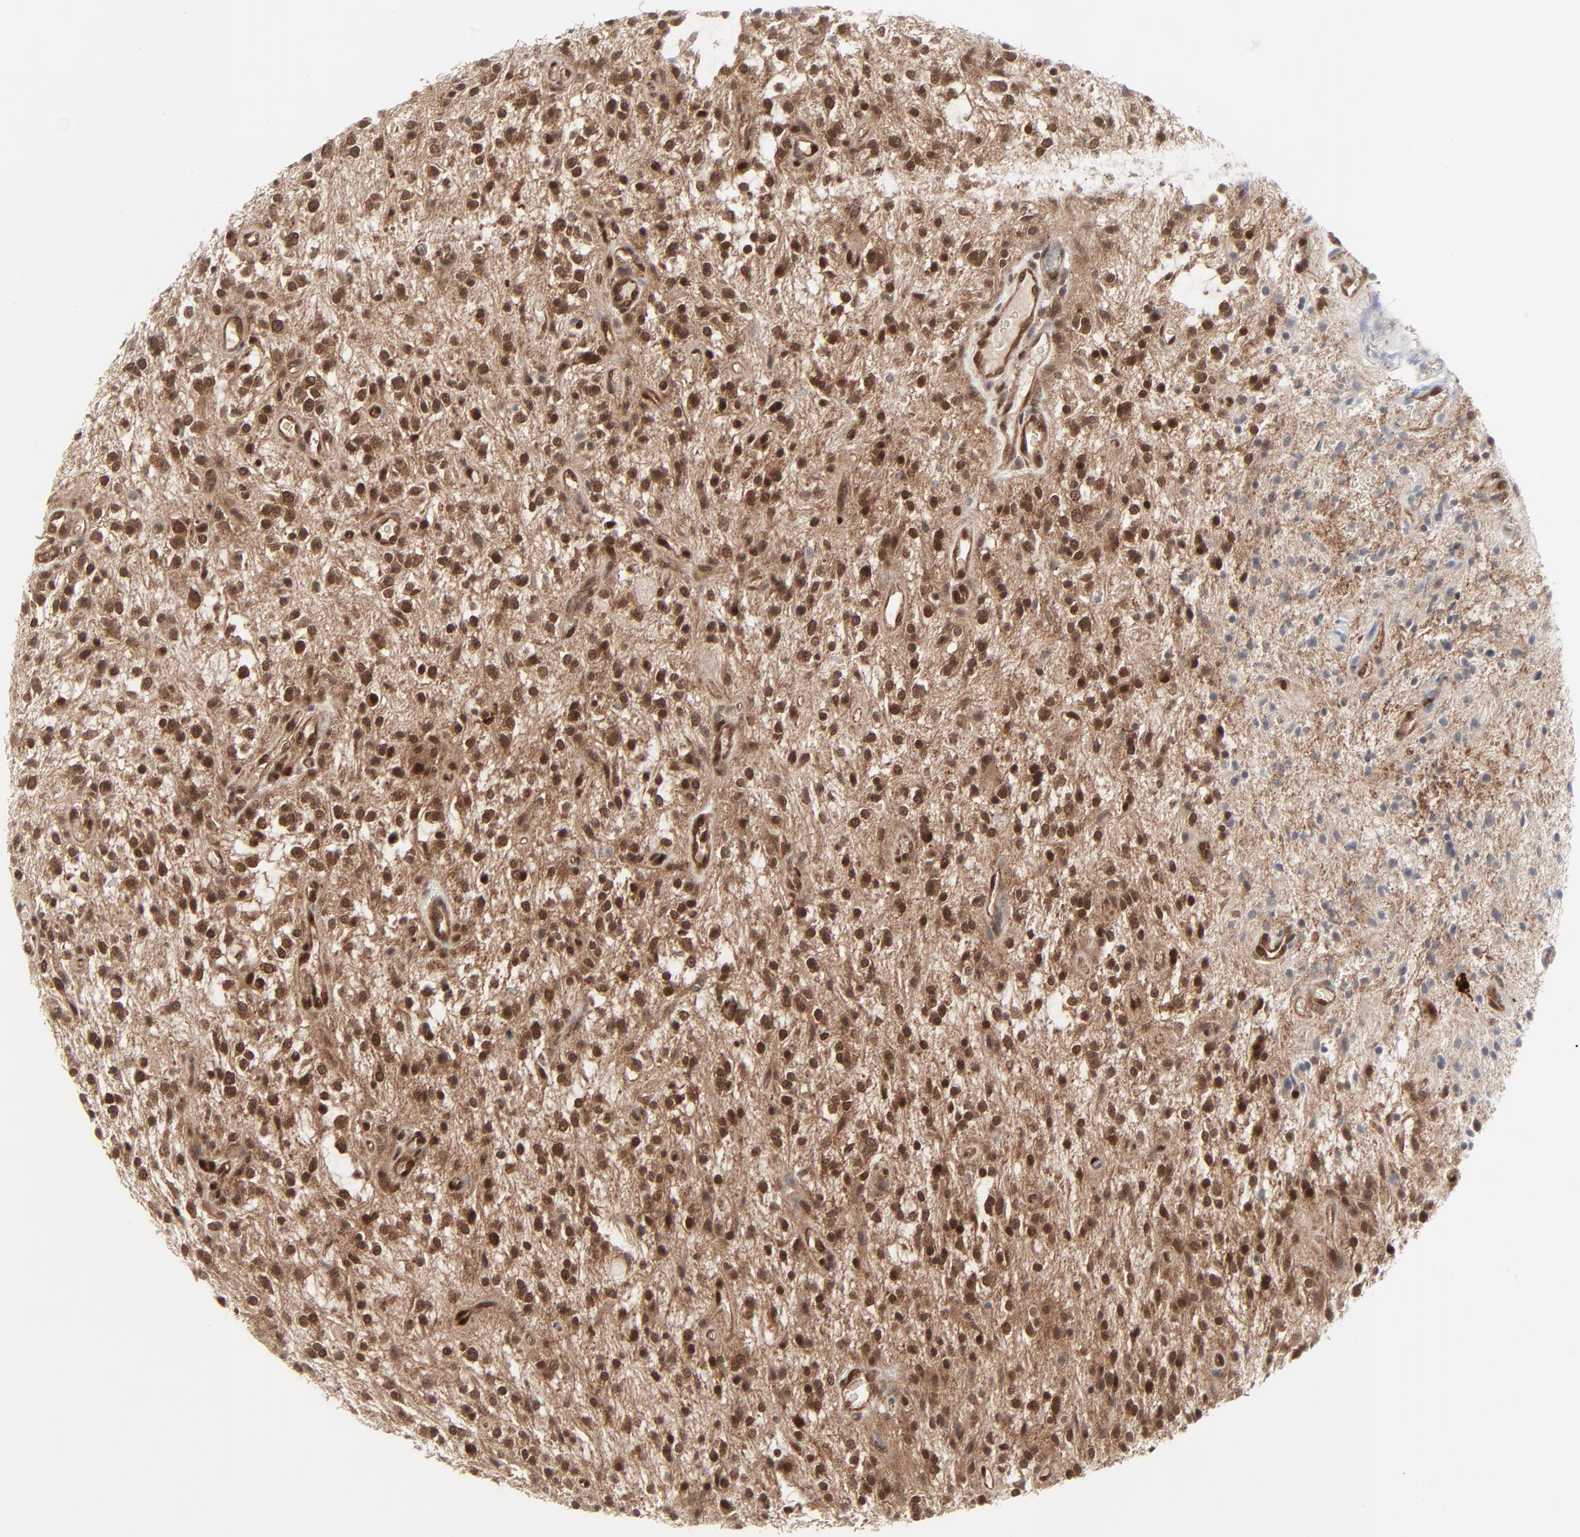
{"staining": {"intensity": "strong", "quantity": ">75%", "location": "cytoplasmic/membranous,nuclear"}, "tissue": "glioma", "cell_type": "Tumor cells", "image_type": "cancer", "snomed": [{"axis": "morphology", "description": "Glioma, malignant, NOS"}, {"axis": "topography", "description": "Cerebellum"}], "caption": "Strong cytoplasmic/membranous and nuclear protein positivity is identified in about >75% of tumor cells in malignant glioma. (DAB (3,3'-diaminobenzidine) IHC, brown staining for protein, blue staining for nuclei).", "gene": "AKT1", "patient": {"sex": "female", "age": 10}}